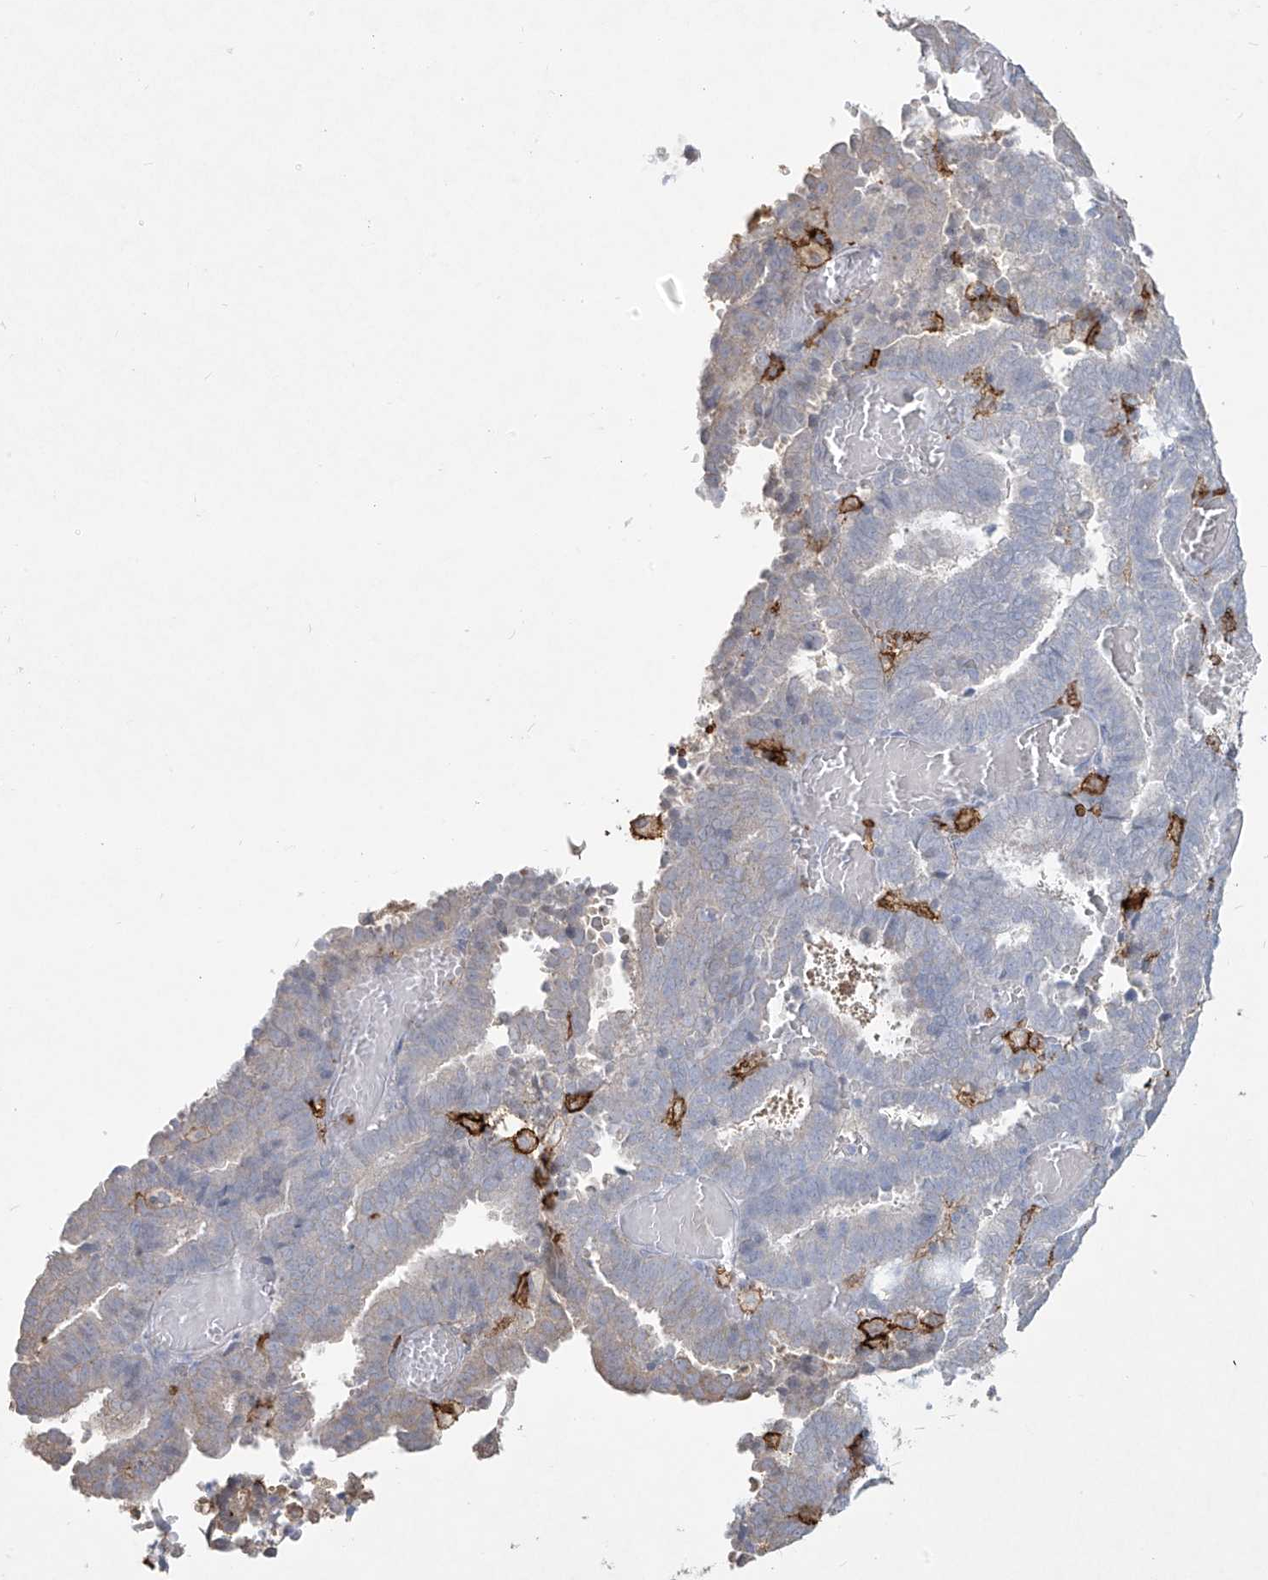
{"staining": {"intensity": "weak", "quantity": "<25%", "location": "cytoplasmic/membranous"}, "tissue": "endometrial cancer", "cell_type": "Tumor cells", "image_type": "cancer", "snomed": [{"axis": "morphology", "description": "Adenocarcinoma, NOS"}, {"axis": "topography", "description": "Uterus"}], "caption": "An immunohistochemistry (IHC) photomicrograph of adenocarcinoma (endometrial) is shown. There is no staining in tumor cells of adenocarcinoma (endometrial).", "gene": "FCGR3A", "patient": {"sex": "female", "age": 83}}